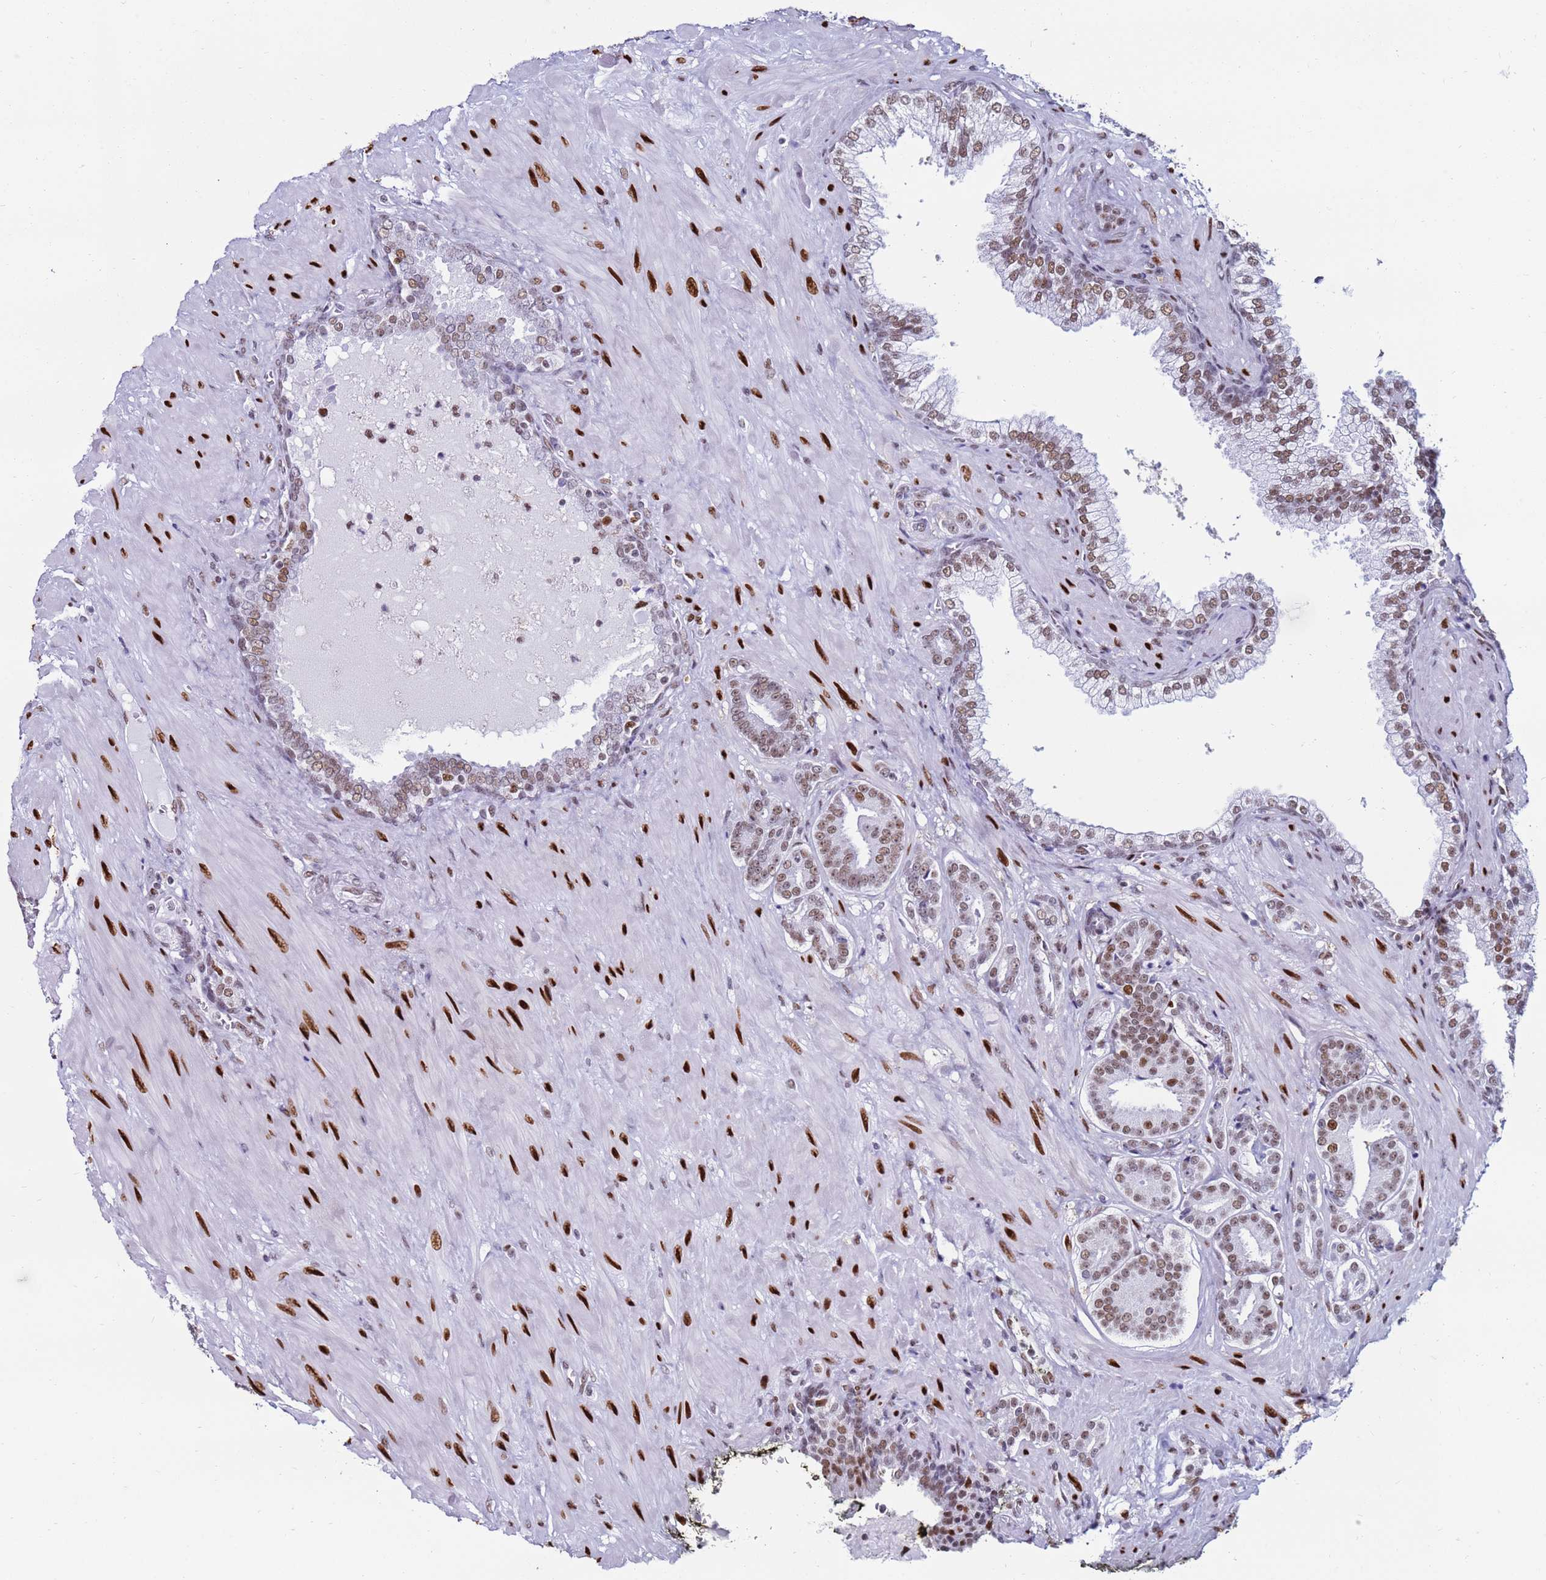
{"staining": {"intensity": "moderate", "quantity": ">75%", "location": "nuclear"}, "tissue": "prostate cancer", "cell_type": "Tumor cells", "image_type": "cancer", "snomed": [{"axis": "morphology", "description": "Adenocarcinoma, High grade"}, {"axis": "topography", "description": "Prostate"}], "caption": "Brown immunohistochemical staining in prostate high-grade adenocarcinoma reveals moderate nuclear expression in approximately >75% of tumor cells. (brown staining indicates protein expression, while blue staining denotes nuclei).", "gene": "KPNA4", "patient": {"sex": "male", "age": 55}}